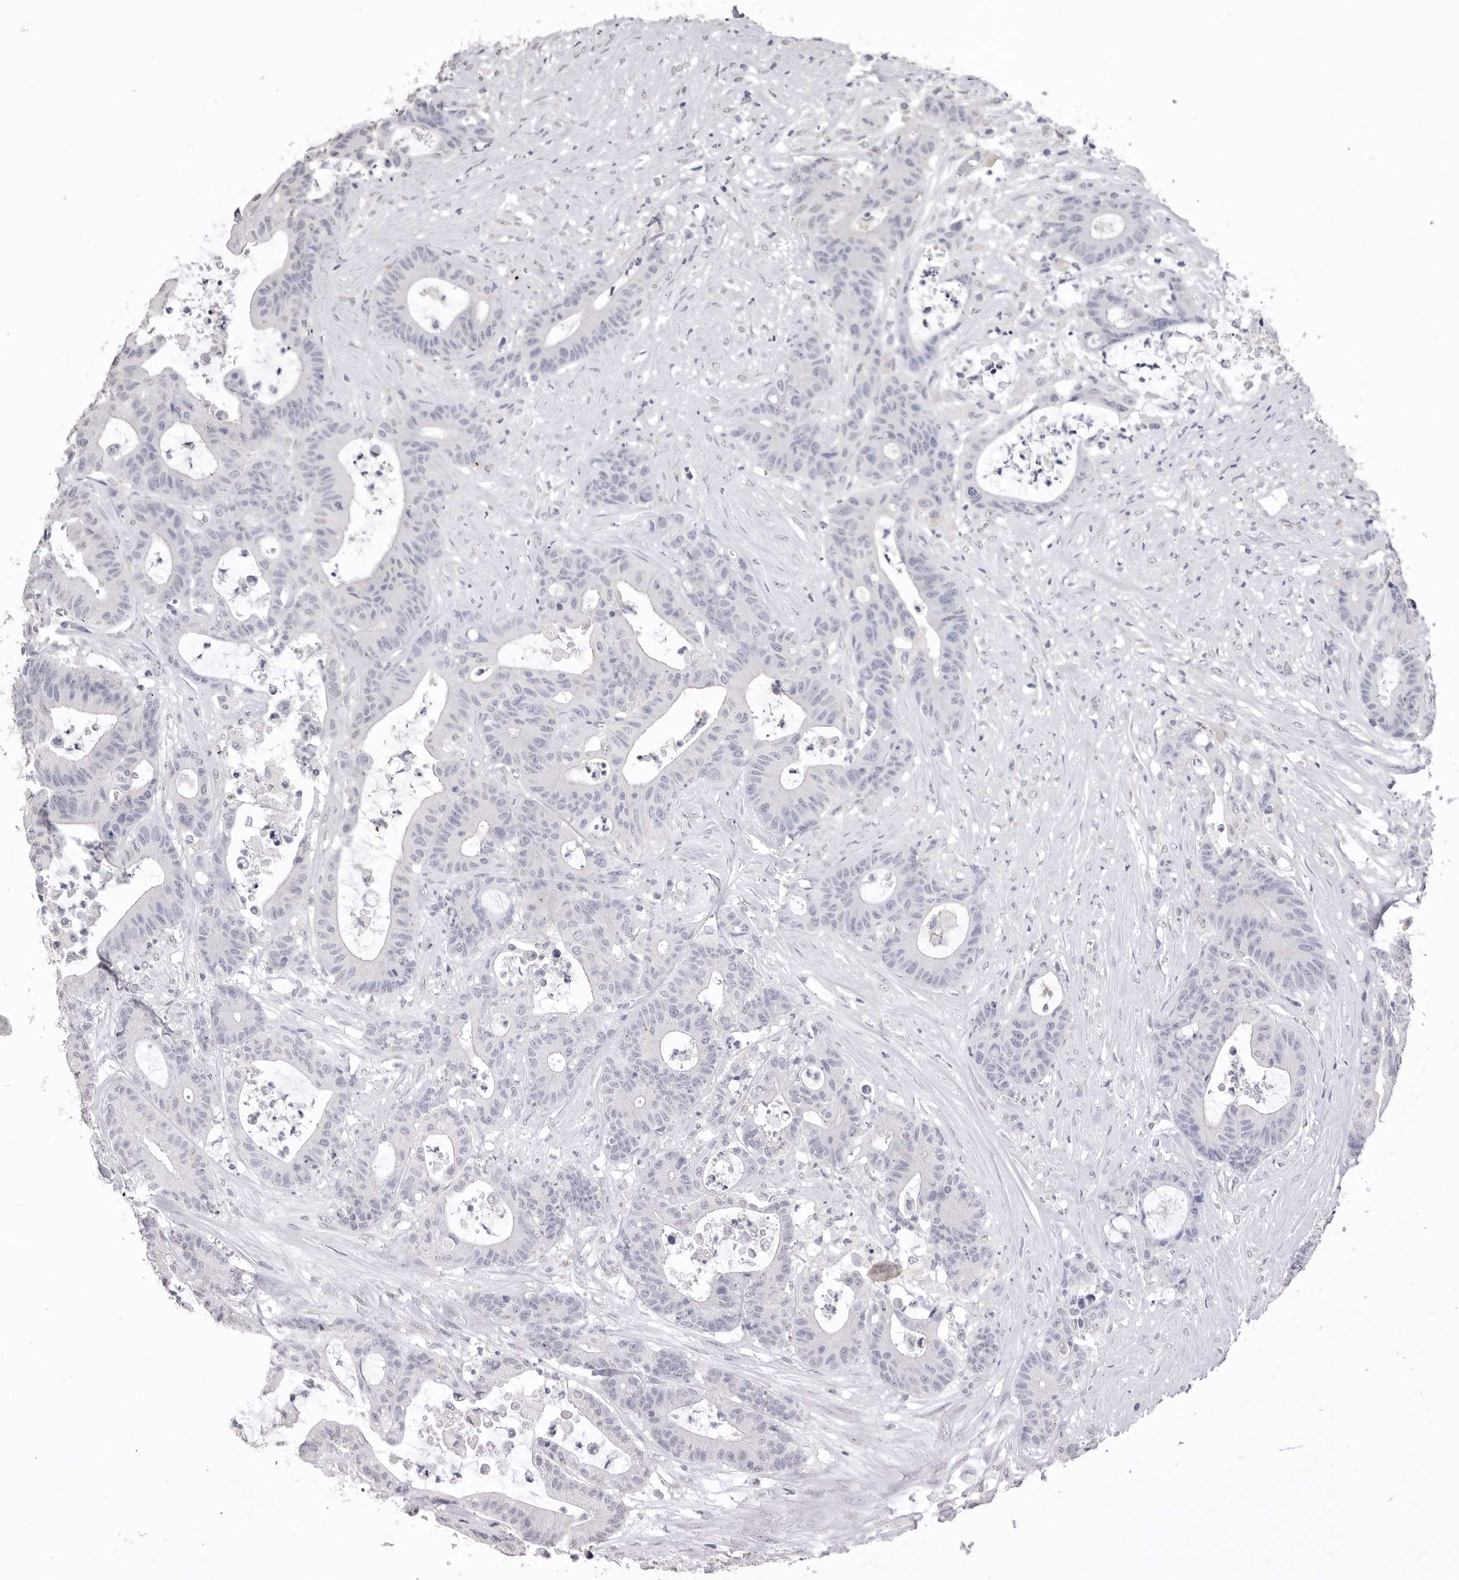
{"staining": {"intensity": "negative", "quantity": "none", "location": "none"}, "tissue": "colorectal cancer", "cell_type": "Tumor cells", "image_type": "cancer", "snomed": [{"axis": "morphology", "description": "Adenocarcinoma, NOS"}, {"axis": "topography", "description": "Colon"}], "caption": "Human colorectal adenocarcinoma stained for a protein using IHC reveals no staining in tumor cells.", "gene": "ICAM5", "patient": {"sex": "female", "age": 84}}